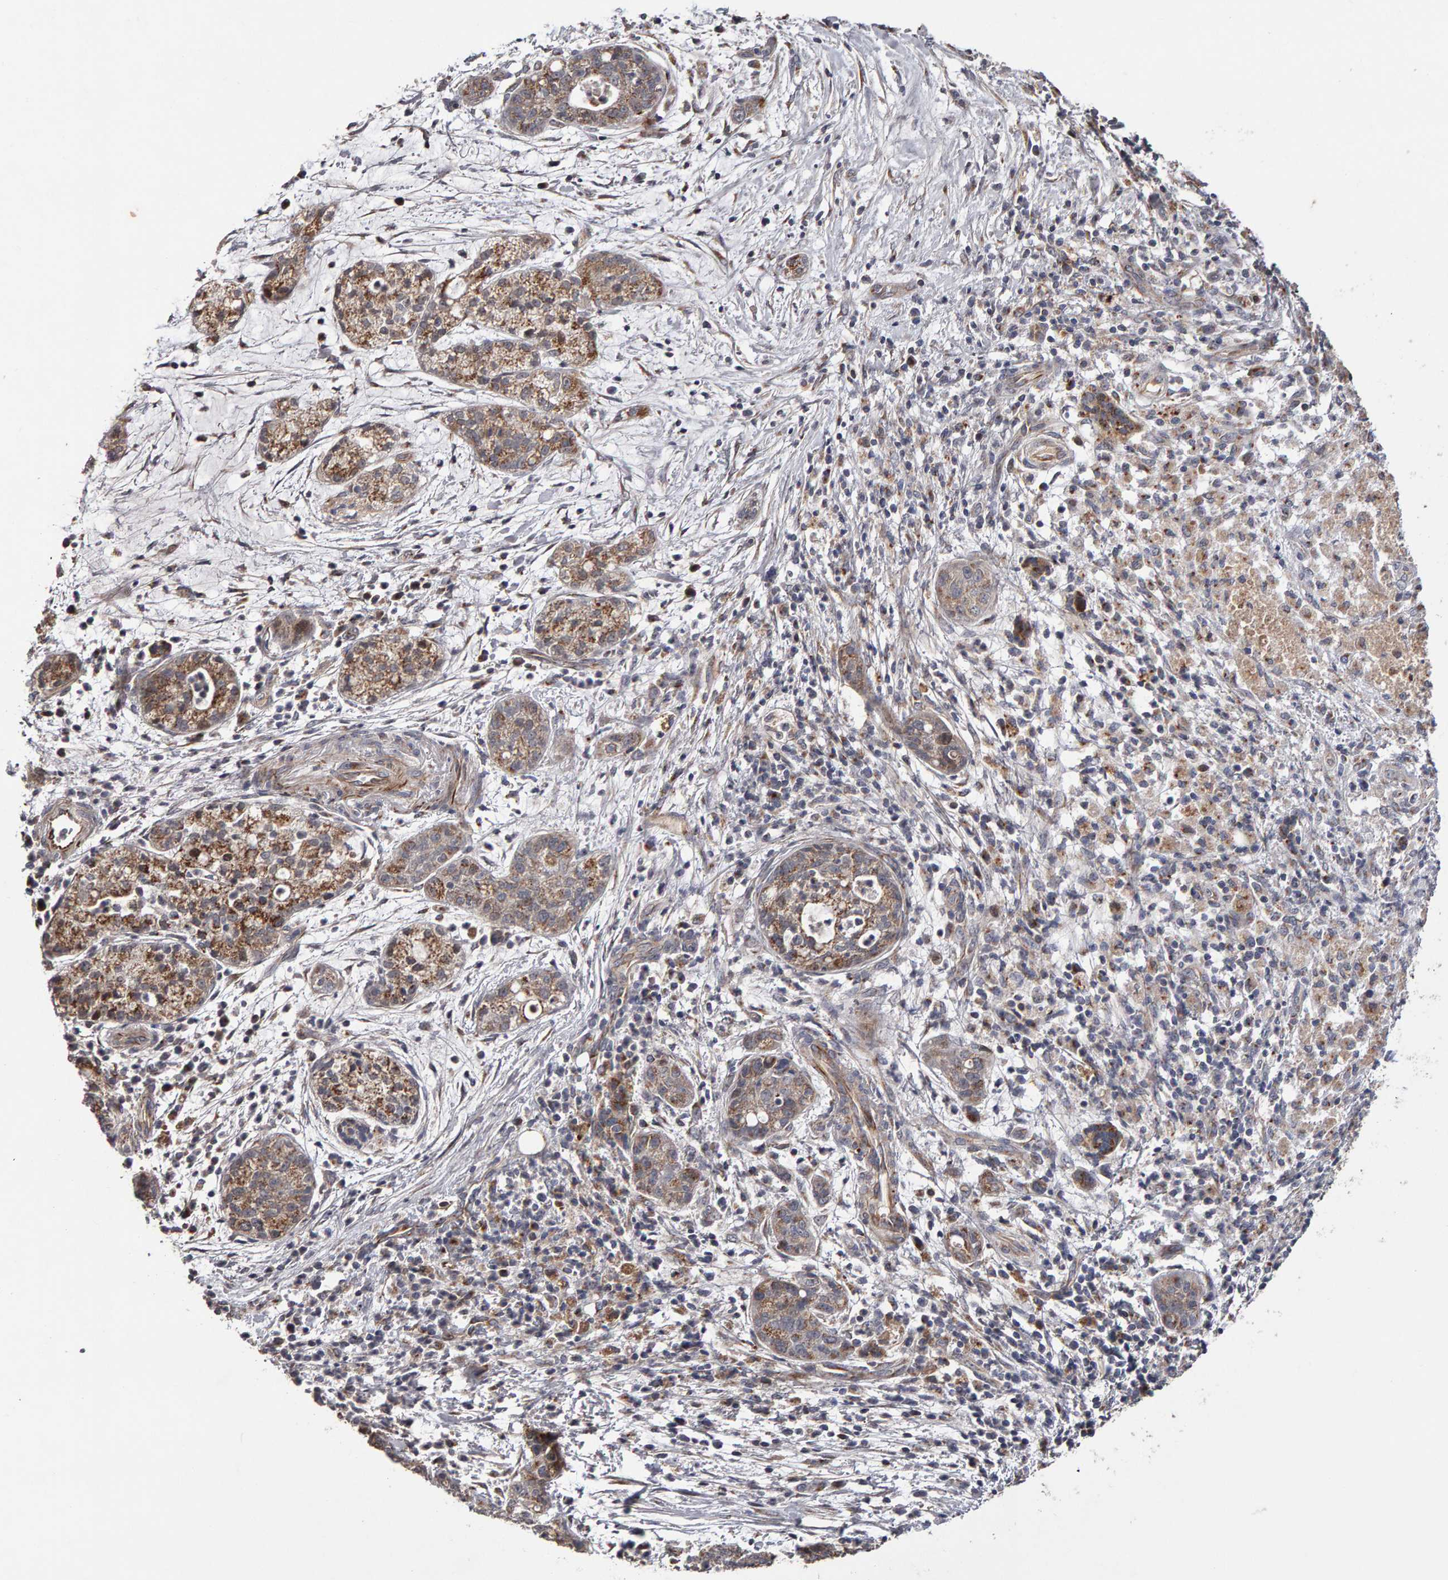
{"staining": {"intensity": "moderate", "quantity": ">75%", "location": "cytoplasmic/membranous"}, "tissue": "pancreatic cancer", "cell_type": "Tumor cells", "image_type": "cancer", "snomed": [{"axis": "morphology", "description": "Adenocarcinoma, NOS"}, {"axis": "topography", "description": "Pancreas"}], "caption": "About >75% of tumor cells in pancreatic adenocarcinoma exhibit moderate cytoplasmic/membranous protein staining as visualized by brown immunohistochemical staining.", "gene": "CANT1", "patient": {"sex": "female", "age": 78}}